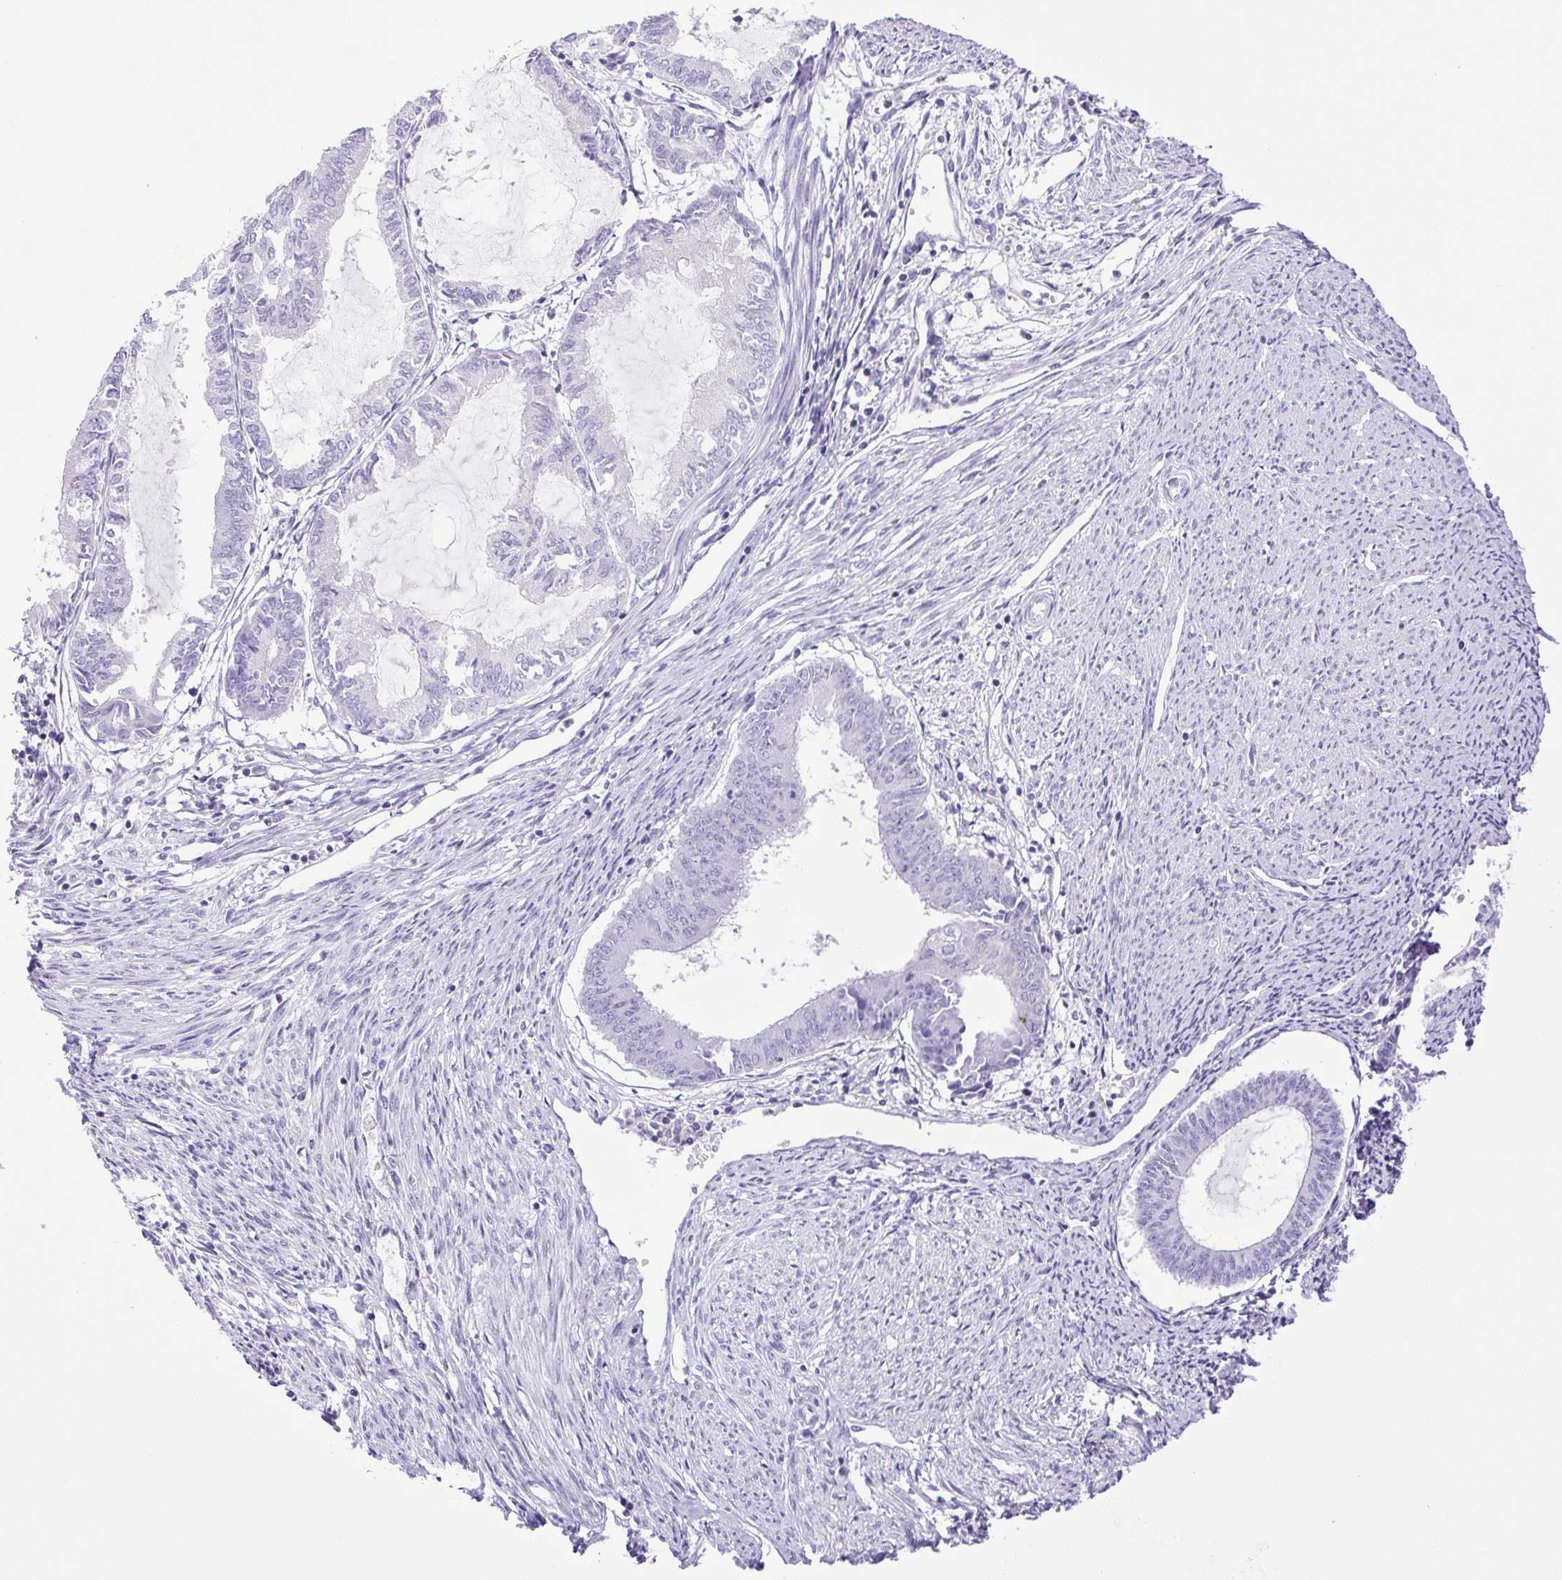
{"staining": {"intensity": "negative", "quantity": "none", "location": "none"}, "tissue": "endometrial cancer", "cell_type": "Tumor cells", "image_type": "cancer", "snomed": [{"axis": "morphology", "description": "Adenocarcinoma, NOS"}, {"axis": "topography", "description": "Endometrium"}], "caption": "A photomicrograph of endometrial cancer stained for a protein displays no brown staining in tumor cells. Nuclei are stained in blue.", "gene": "SYNPR", "patient": {"sex": "female", "age": 86}}